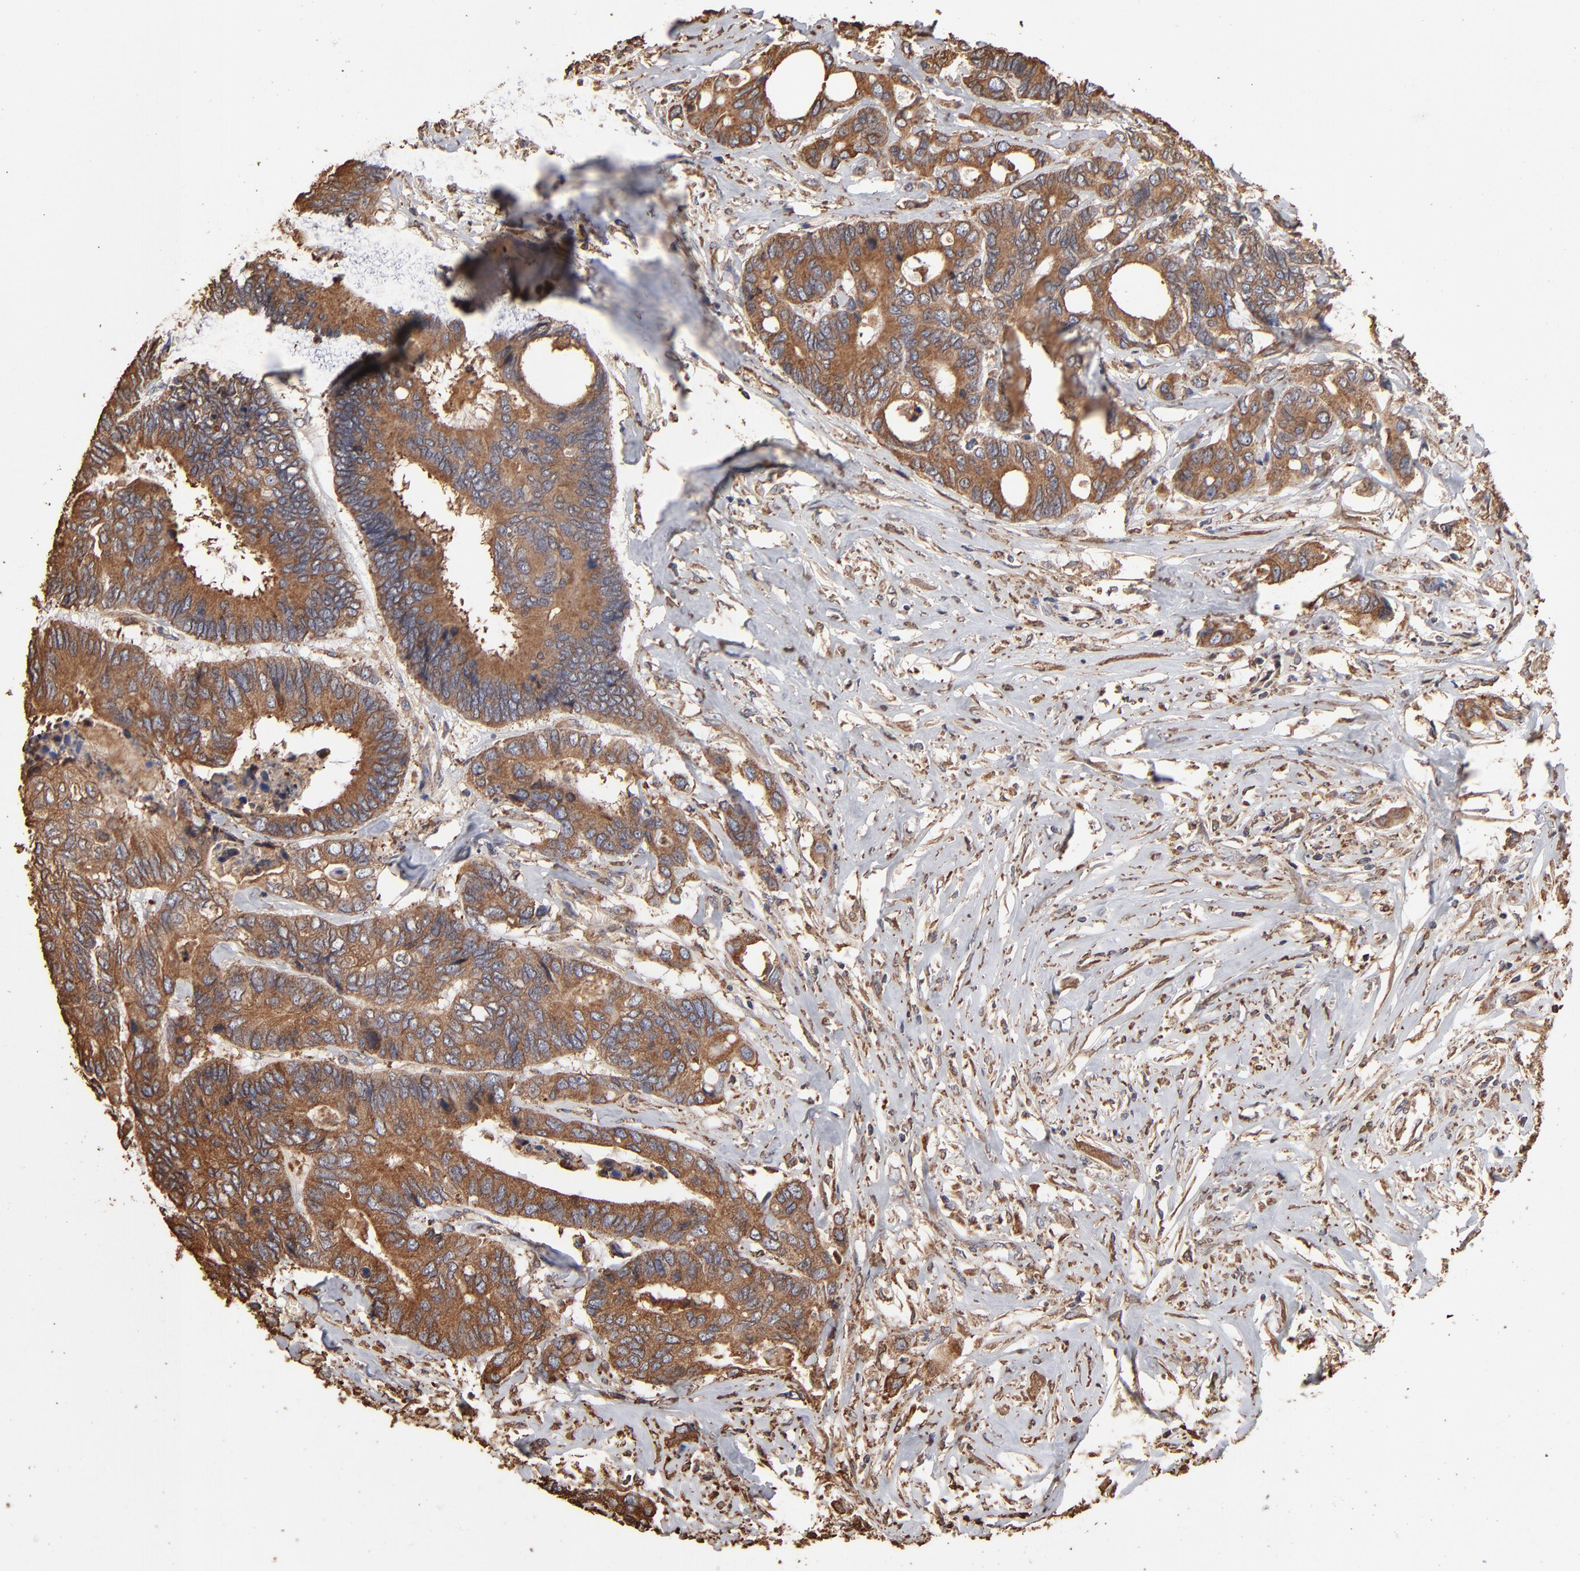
{"staining": {"intensity": "moderate", "quantity": ">75%", "location": "cytoplasmic/membranous"}, "tissue": "colorectal cancer", "cell_type": "Tumor cells", "image_type": "cancer", "snomed": [{"axis": "morphology", "description": "Adenocarcinoma, NOS"}, {"axis": "topography", "description": "Rectum"}], "caption": "High-magnification brightfield microscopy of colorectal adenocarcinoma stained with DAB (3,3'-diaminobenzidine) (brown) and counterstained with hematoxylin (blue). tumor cells exhibit moderate cytoplasmic/membranous expression is identified in approximately>75% of cells.", "gene": "PDIA3", "patient": {"sex": "male", "age": 55}}